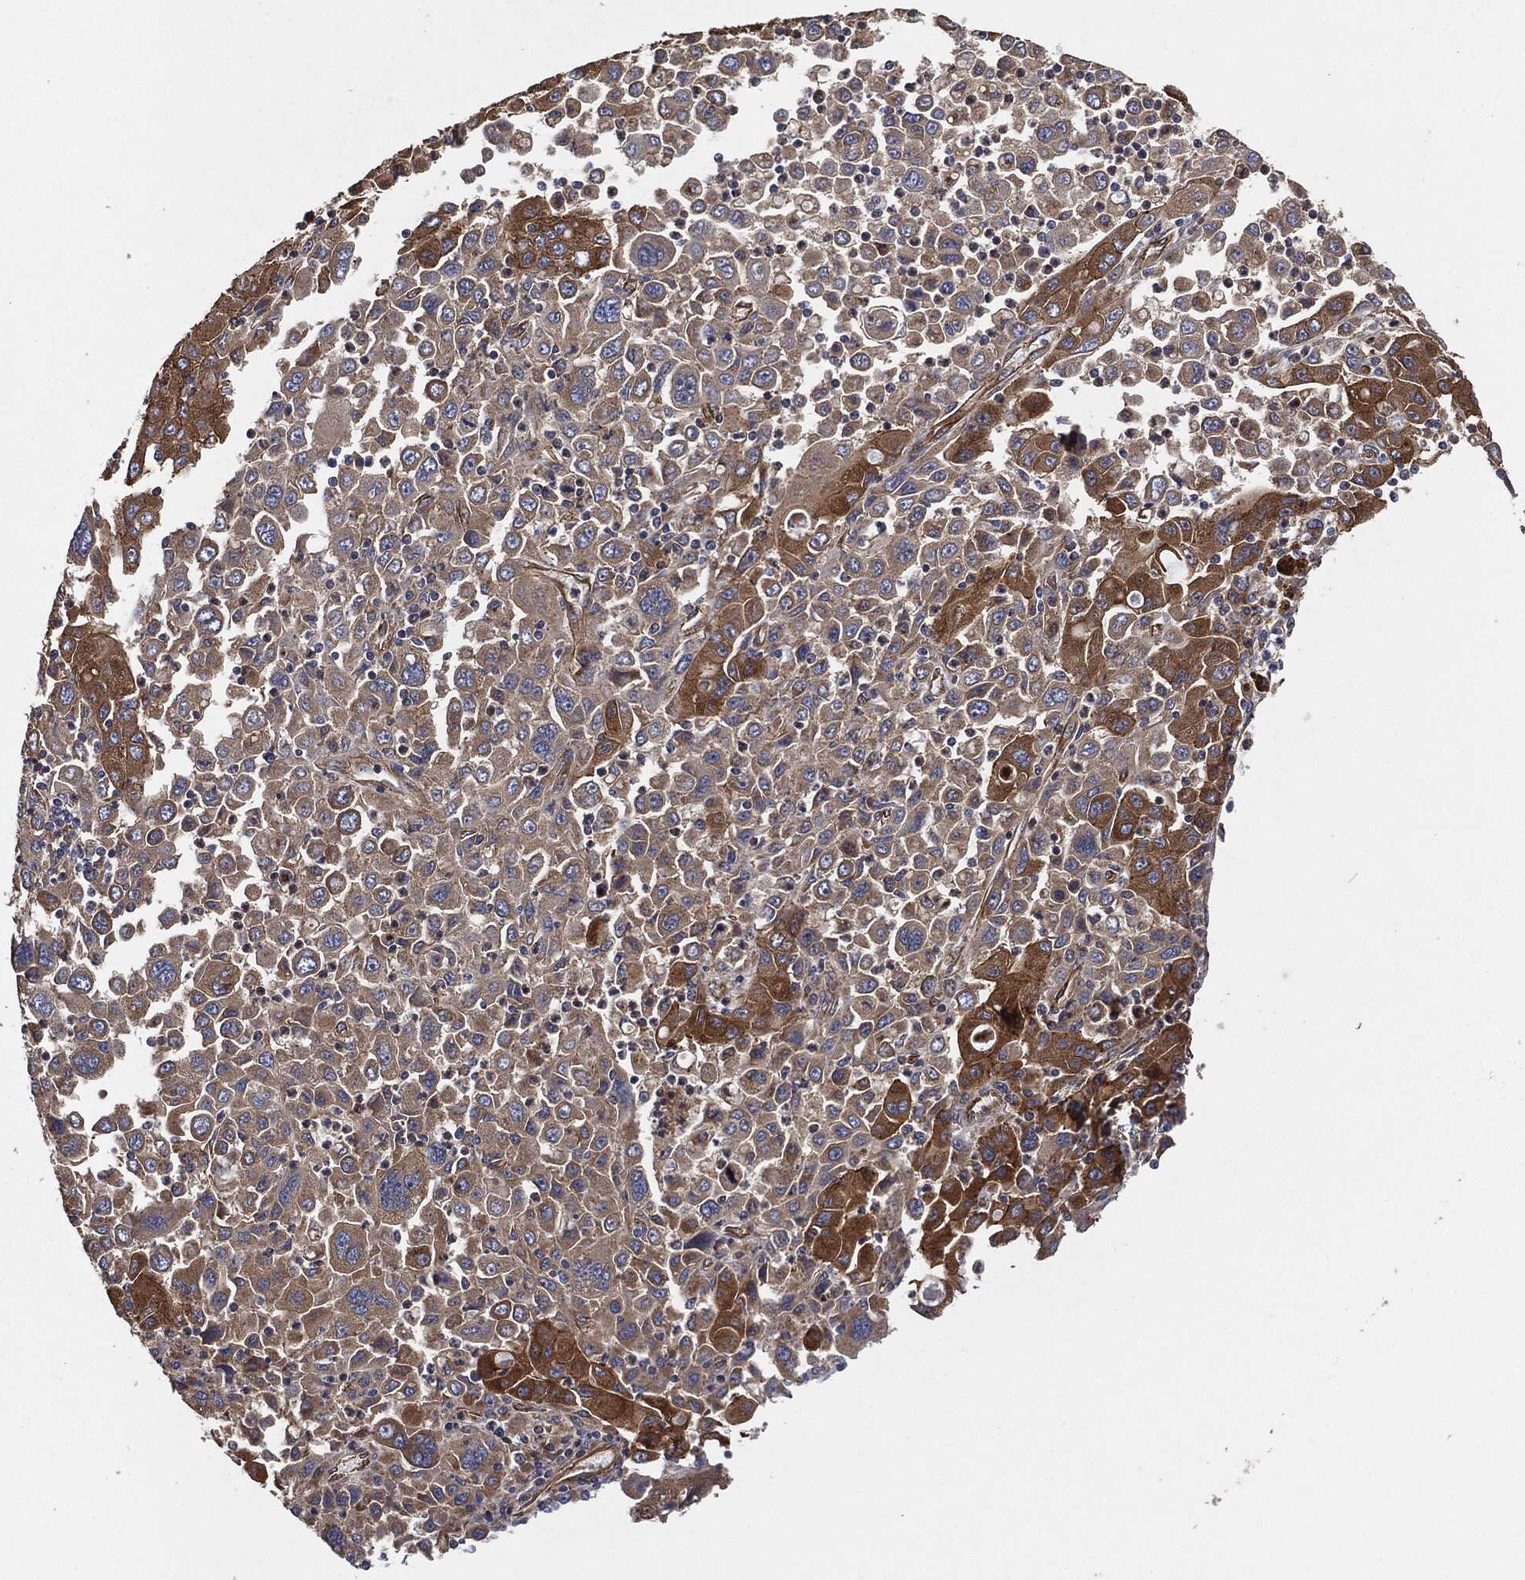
{"staining": {"intensity": "strong", "quantity": "<25%", "location": "cytoplasmic/membranous"}, "tissue": "stomach cancer", "cell_type": "Tumor cells", "image_type": "cancer", "snomed": [{"axis": "morphology", "description": "Adenocarcinoma, NOS"}, {"axis": "topography", "description": "Stomach"}], "caption": "Stomach adenocarcinoma stained with a protein marker exhibits strong staining in tumor cells.", "gene": "CTNNA1", "patient": {"sex": "male", "age": 56}}